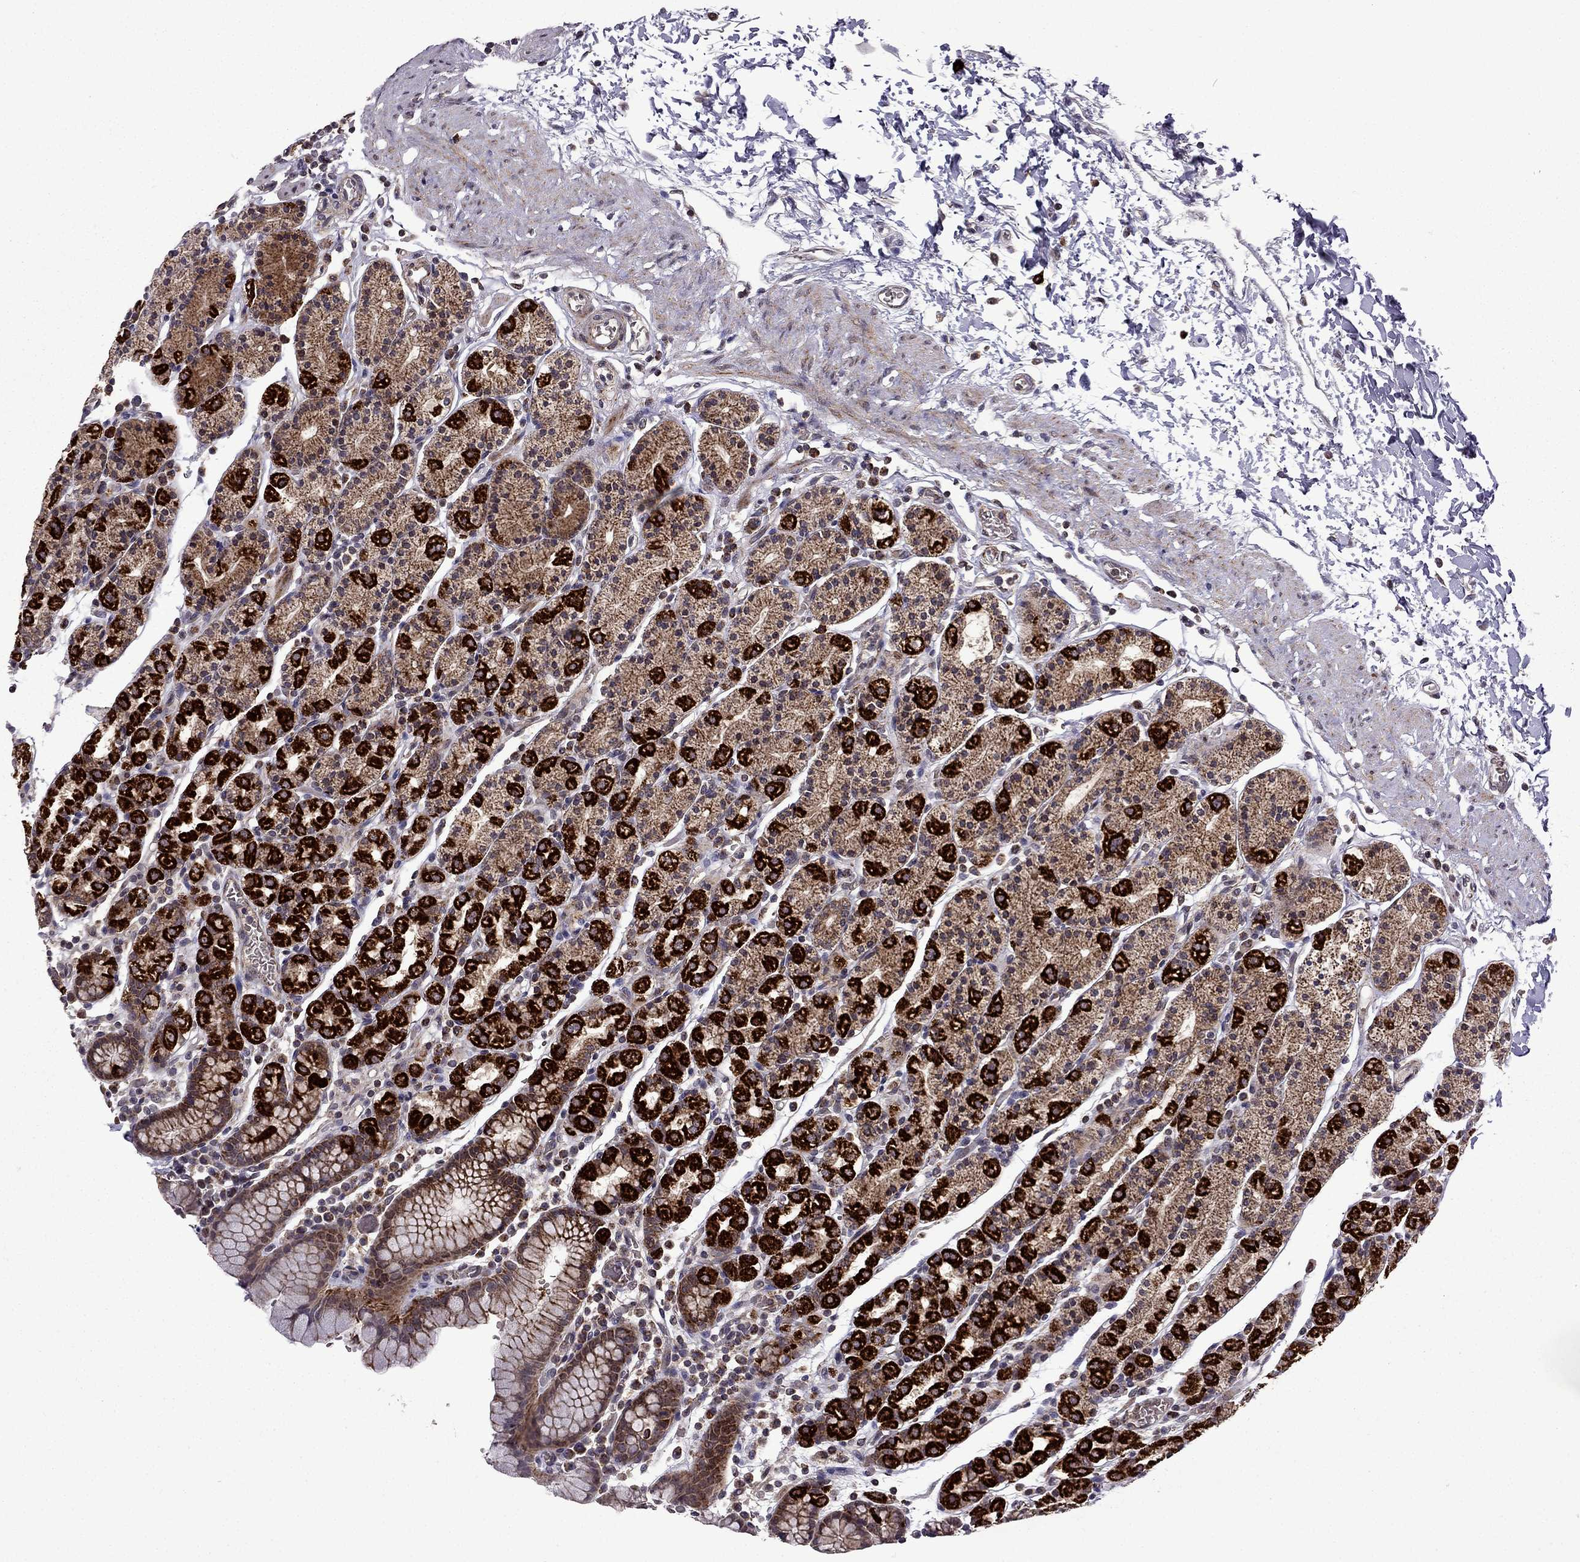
{"staining": {"intensity": "strong", "quantity": "25%-75%", "location": "cytoplasmic/membranous"}, "tissue": "stomach", "cell_type": "Glandular cells", "image_type": "normal", "snomed": [{"axis": "morphology", "description": "Normal tissue, NOS"}, {"axis": "topography", "description": "Stomach, upper"}, {"axis": "topography", "description": "Stomach"}], "caption": "Protein analysis of normal stomach exhibits strong cytoplasmic/membranous positivity in about 25%-75% of glandular cells. Using DAB (3,3'-diaminobenzidine) (brown) and hematoxylin (blue) stains, captured at high magnification using brightfield microscopy.", "gene": "TAB2", "patient": {"sex": "male", "age": 62}}